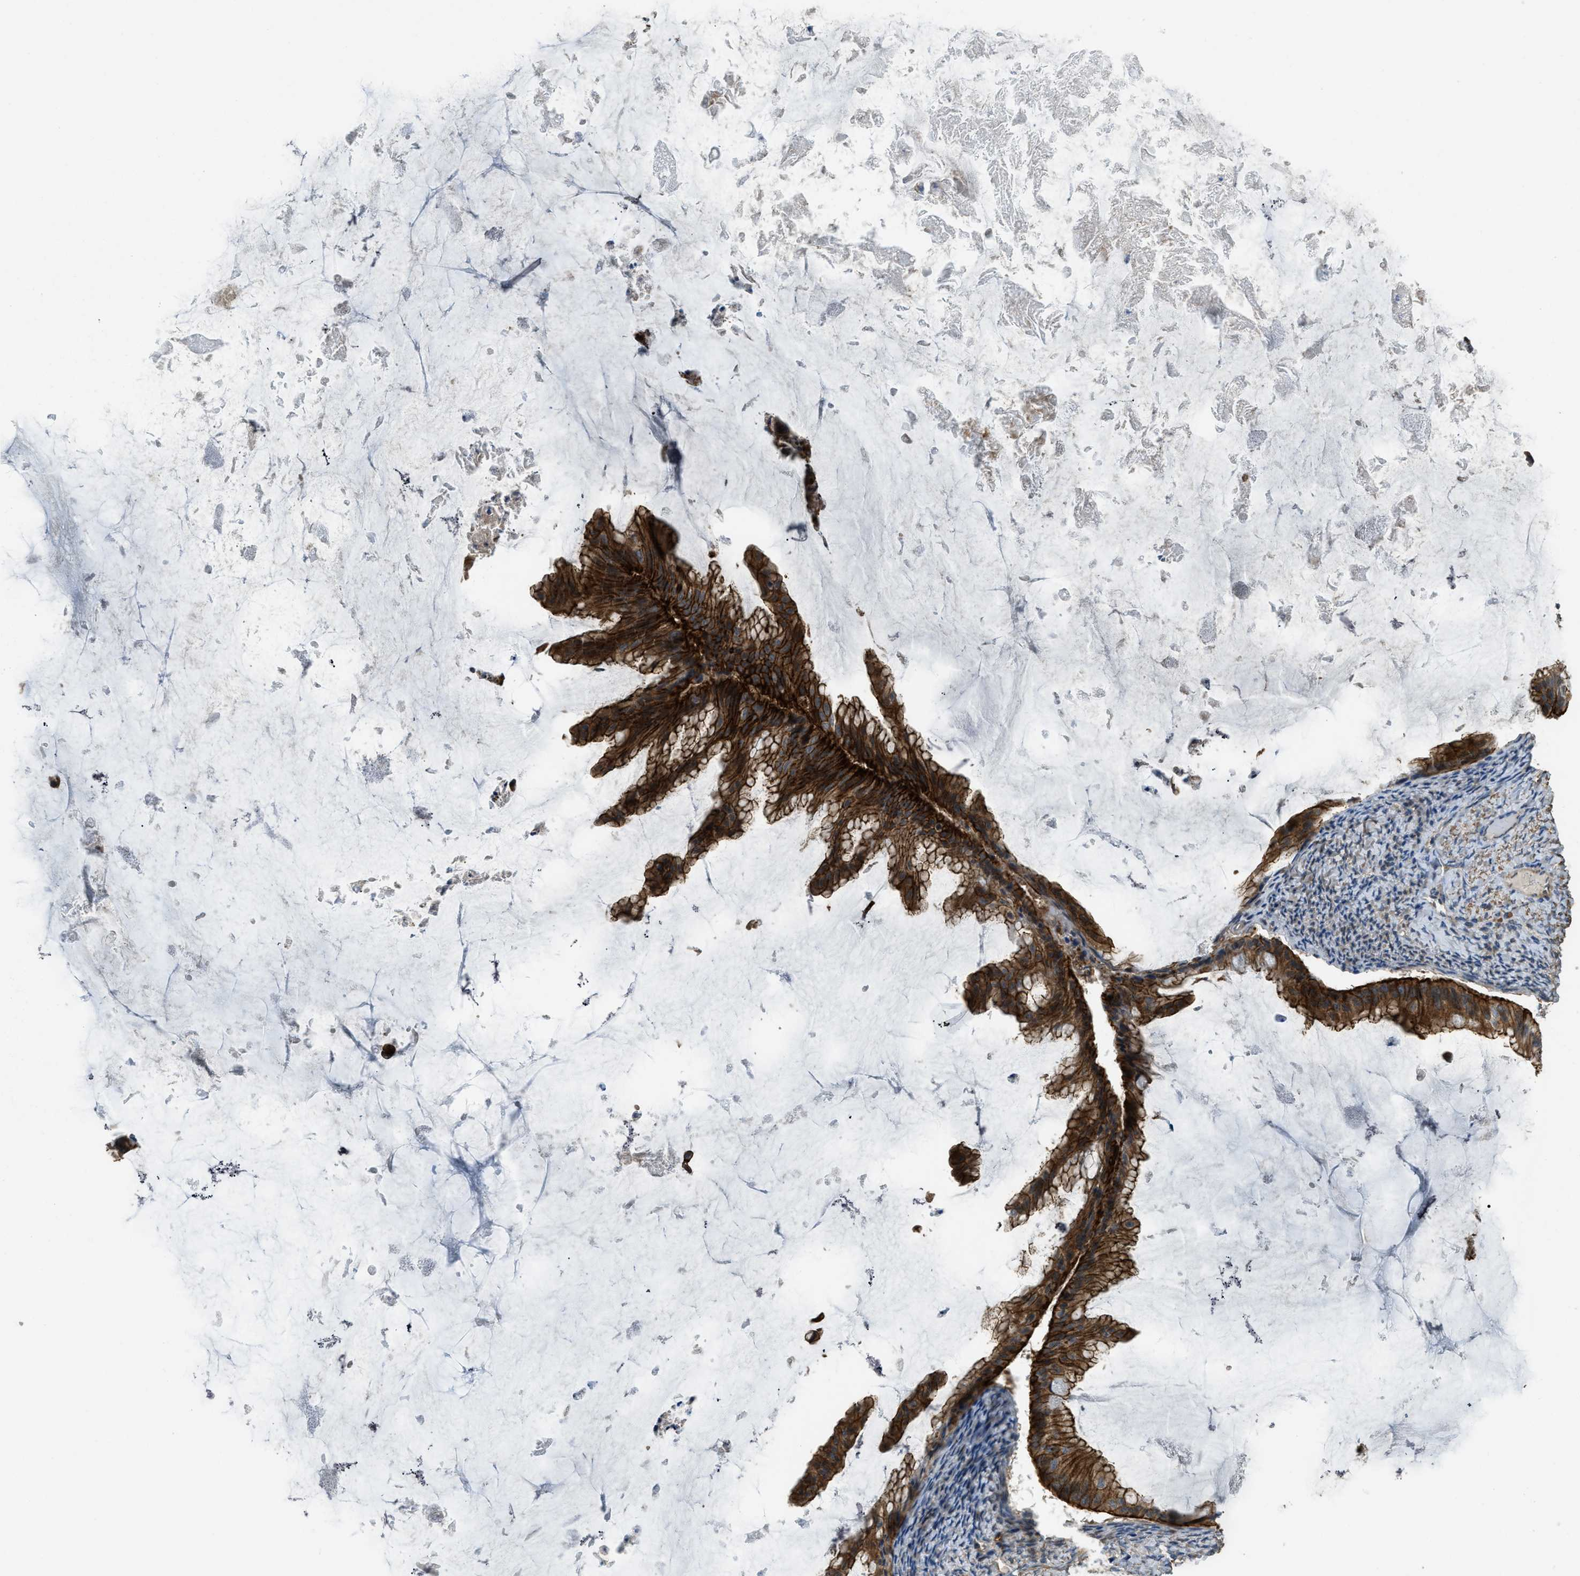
{"staining": {"intensity": "strong", "quantity": ">75%", "location": "cytoplasmic/membranous"}, "tissue": "ovarian cancer", "cell_type": "Tumor cells", "image_type": "cancer", "snomed": [{"axis": "morphology", "description": "Cystadenocarcinoma, mucinous, NOS"}, {"axis": "topography", "description": "Ovary"}], "caption": "About >75% of tumor cells in human ovarian mucinous cystadenocarcinoma exhibit strong cytoplasmic/membranous protein expression as visualized by brown immunohistochemical staining.", "gene": "CGN", "patient": {"sex": "female", "age": 61}}